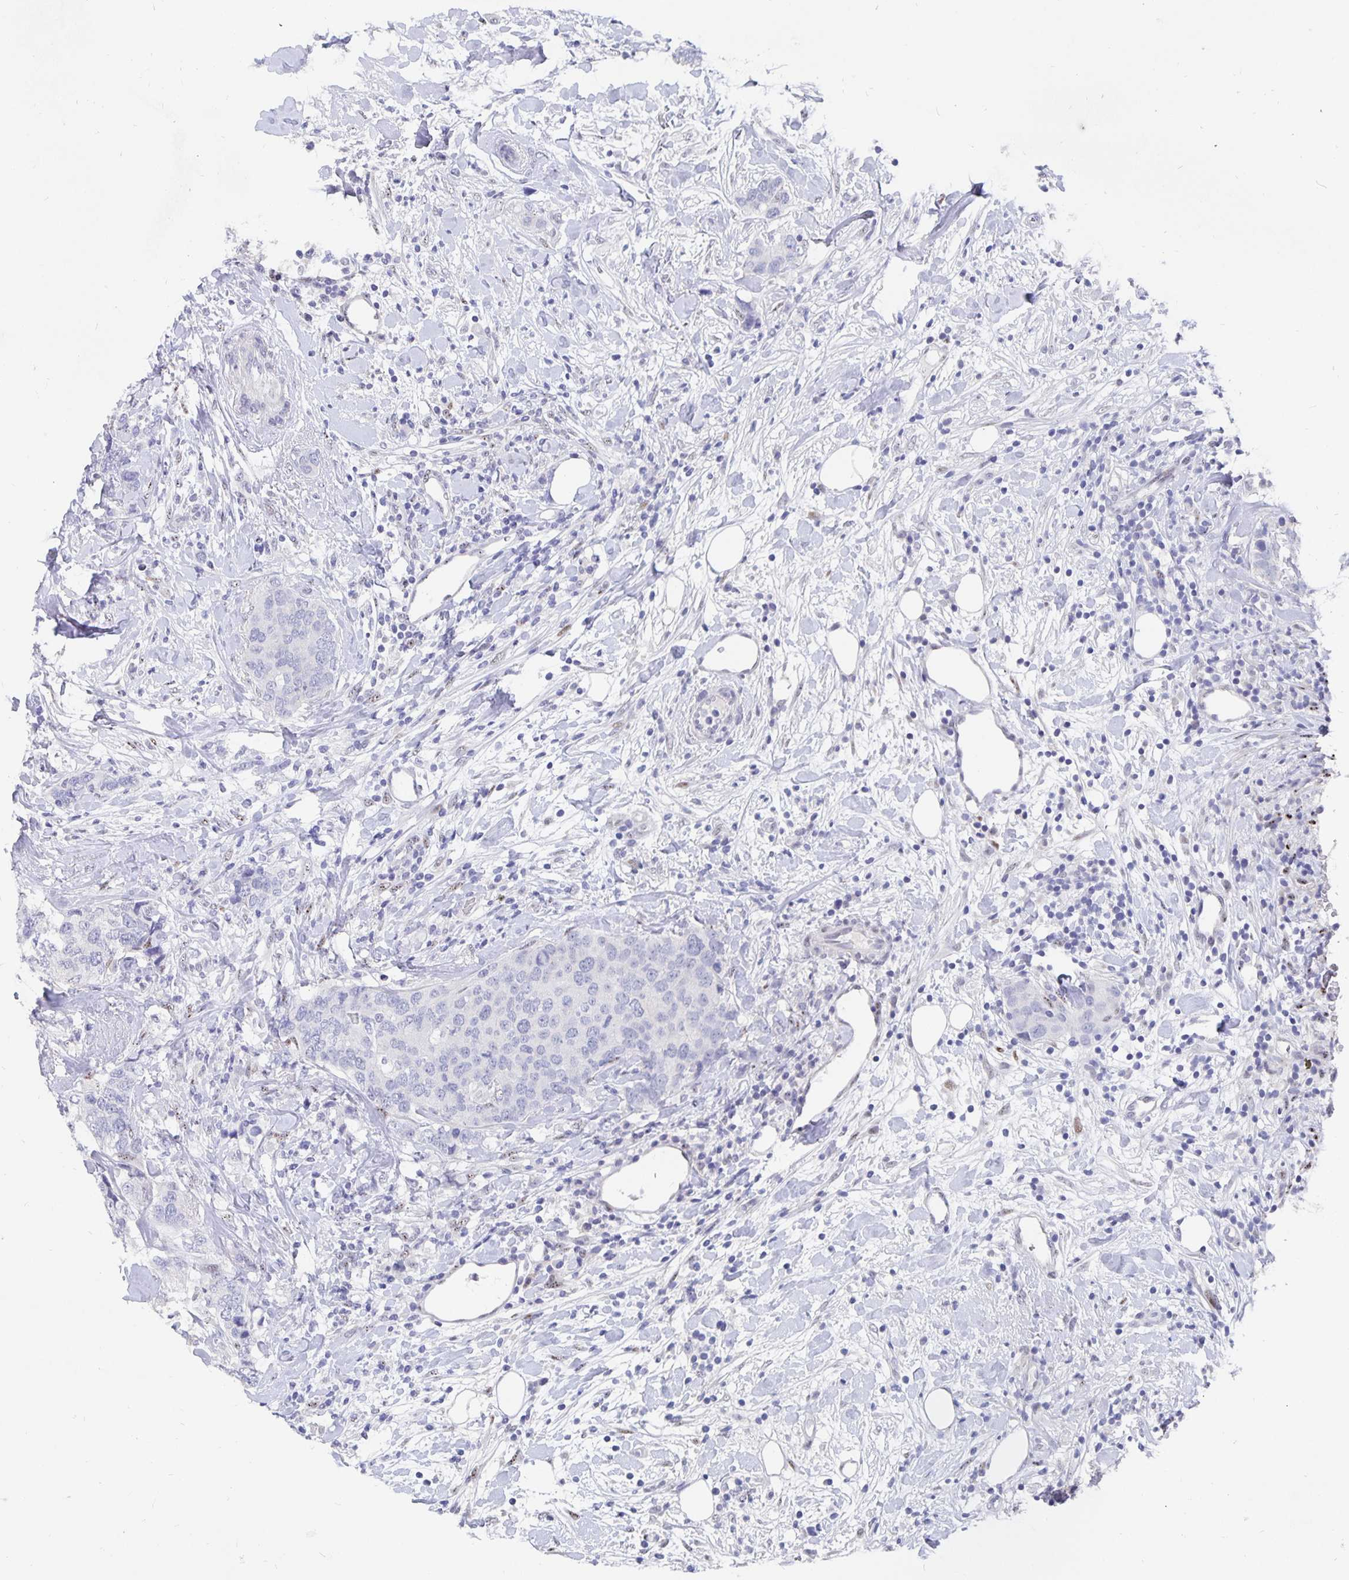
{"staining": {"intensity": "negative", "quantity": "none", "location": "none"}, "tissue": "breast cancer", "cell_type": "Tumor cells", "image_type": "cancer", "snomed": [{"axis": "morphology", "description": "Lobular carcinoma"}, {"axis": "topography", "description": "Breast"}], "caption": "This is an immunohistochemistry (IHC) image of breast cancer (lobular carcinoma). There is no staining in tumor cells.", "gene": "SMOC1", "patient": {"sex": "female", "age": 59}}